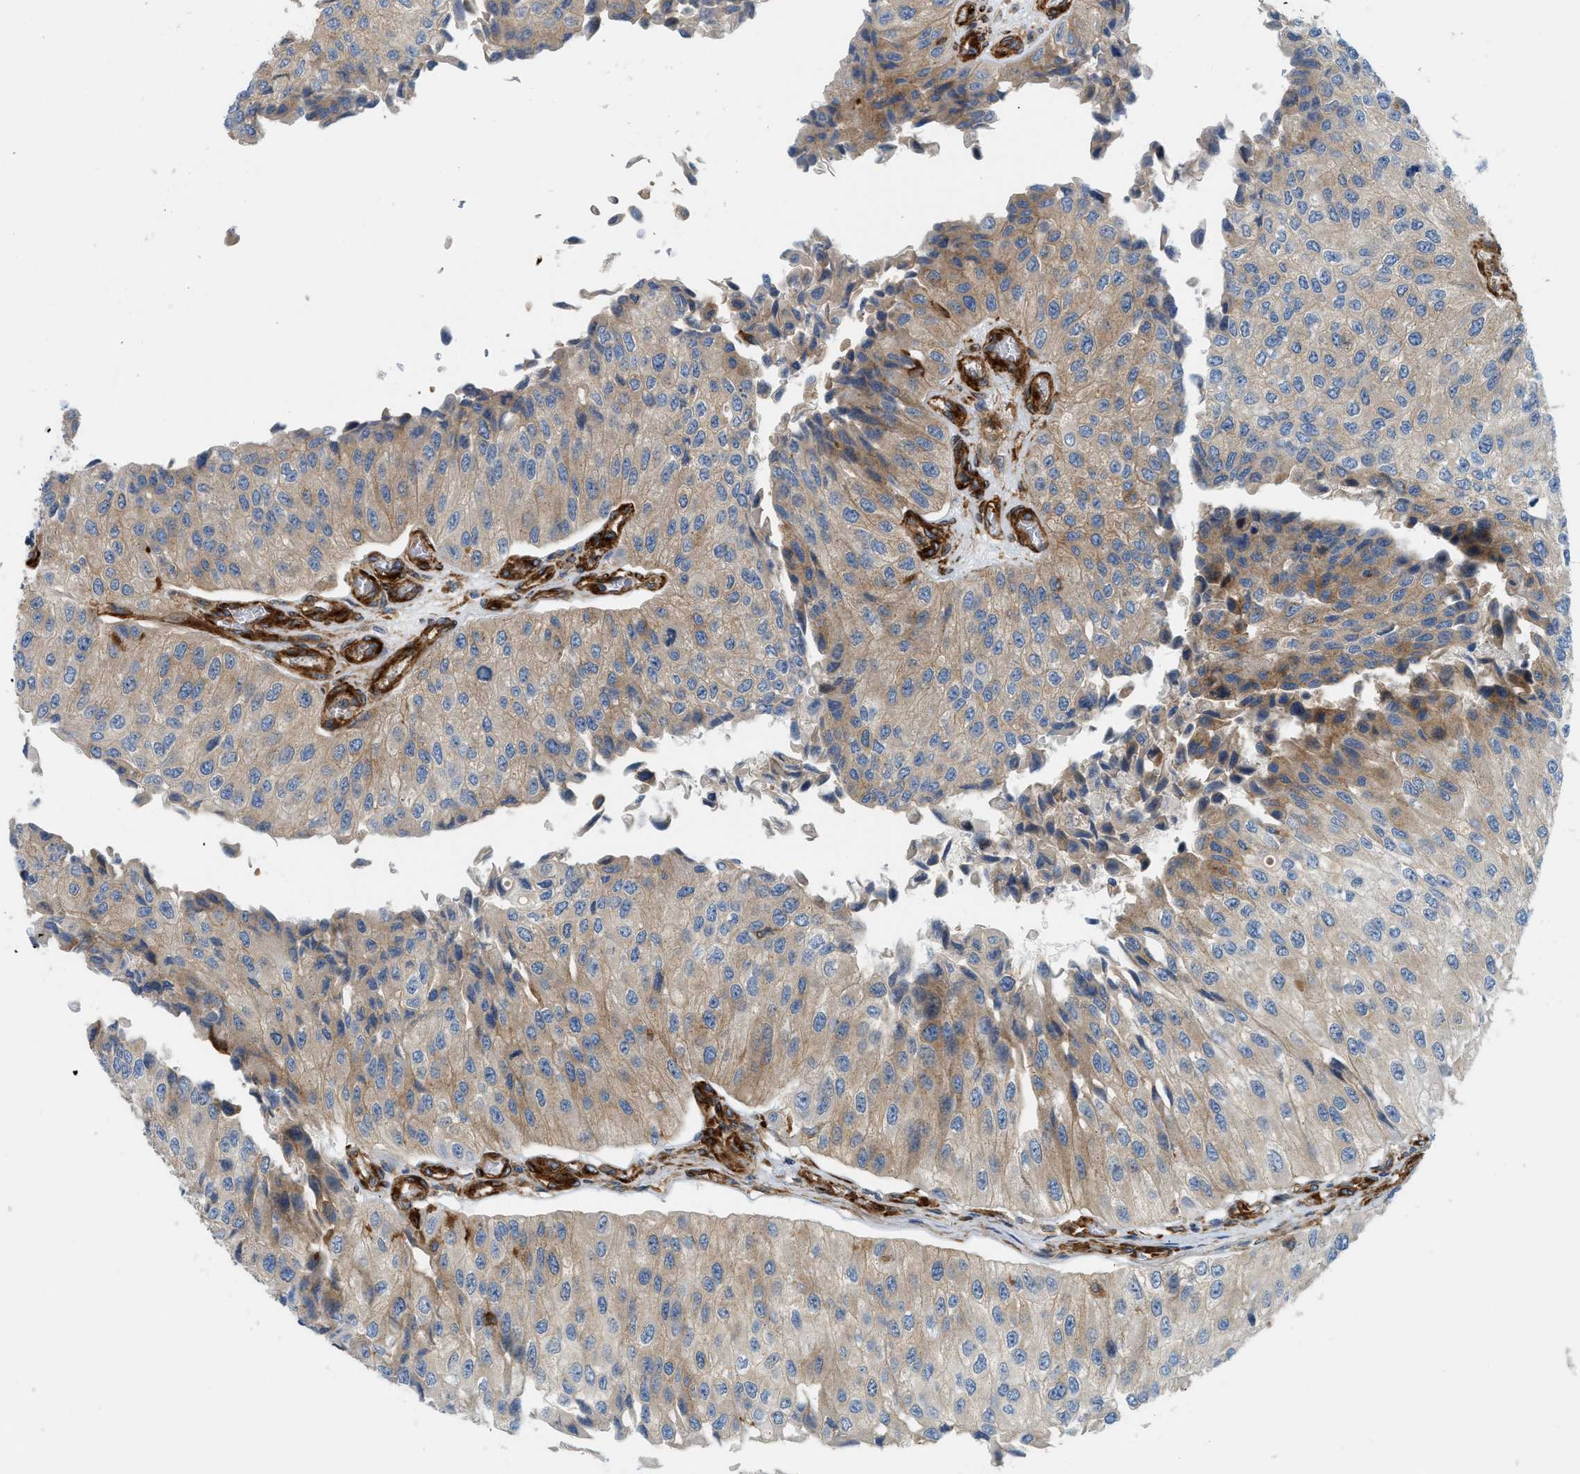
{"staining": {"intensity": "moderate", "quantity": "<25%", "location": "cytoplasmic/membranous"}, "tissue": "urothelial cancer", "cell_type": "Tumor cells", "image_type": "cancer", "snomed": [{"axis": "morphology", "description": "Urothelial carcinoma, High grade"}, {"axis": "topography", "description": "Kidney"}, {"axis": "topography", "description": "Urinary bladder"}], "caption": "Moderate cytoplasmic/membranous staining for a protein is identified in approximately <25% of tumor cells of urothelial carcinoma (high-grade) using immunohistochemistry.", "gene": "HIP1", "patient": {"sex": "male", "age": 77}}